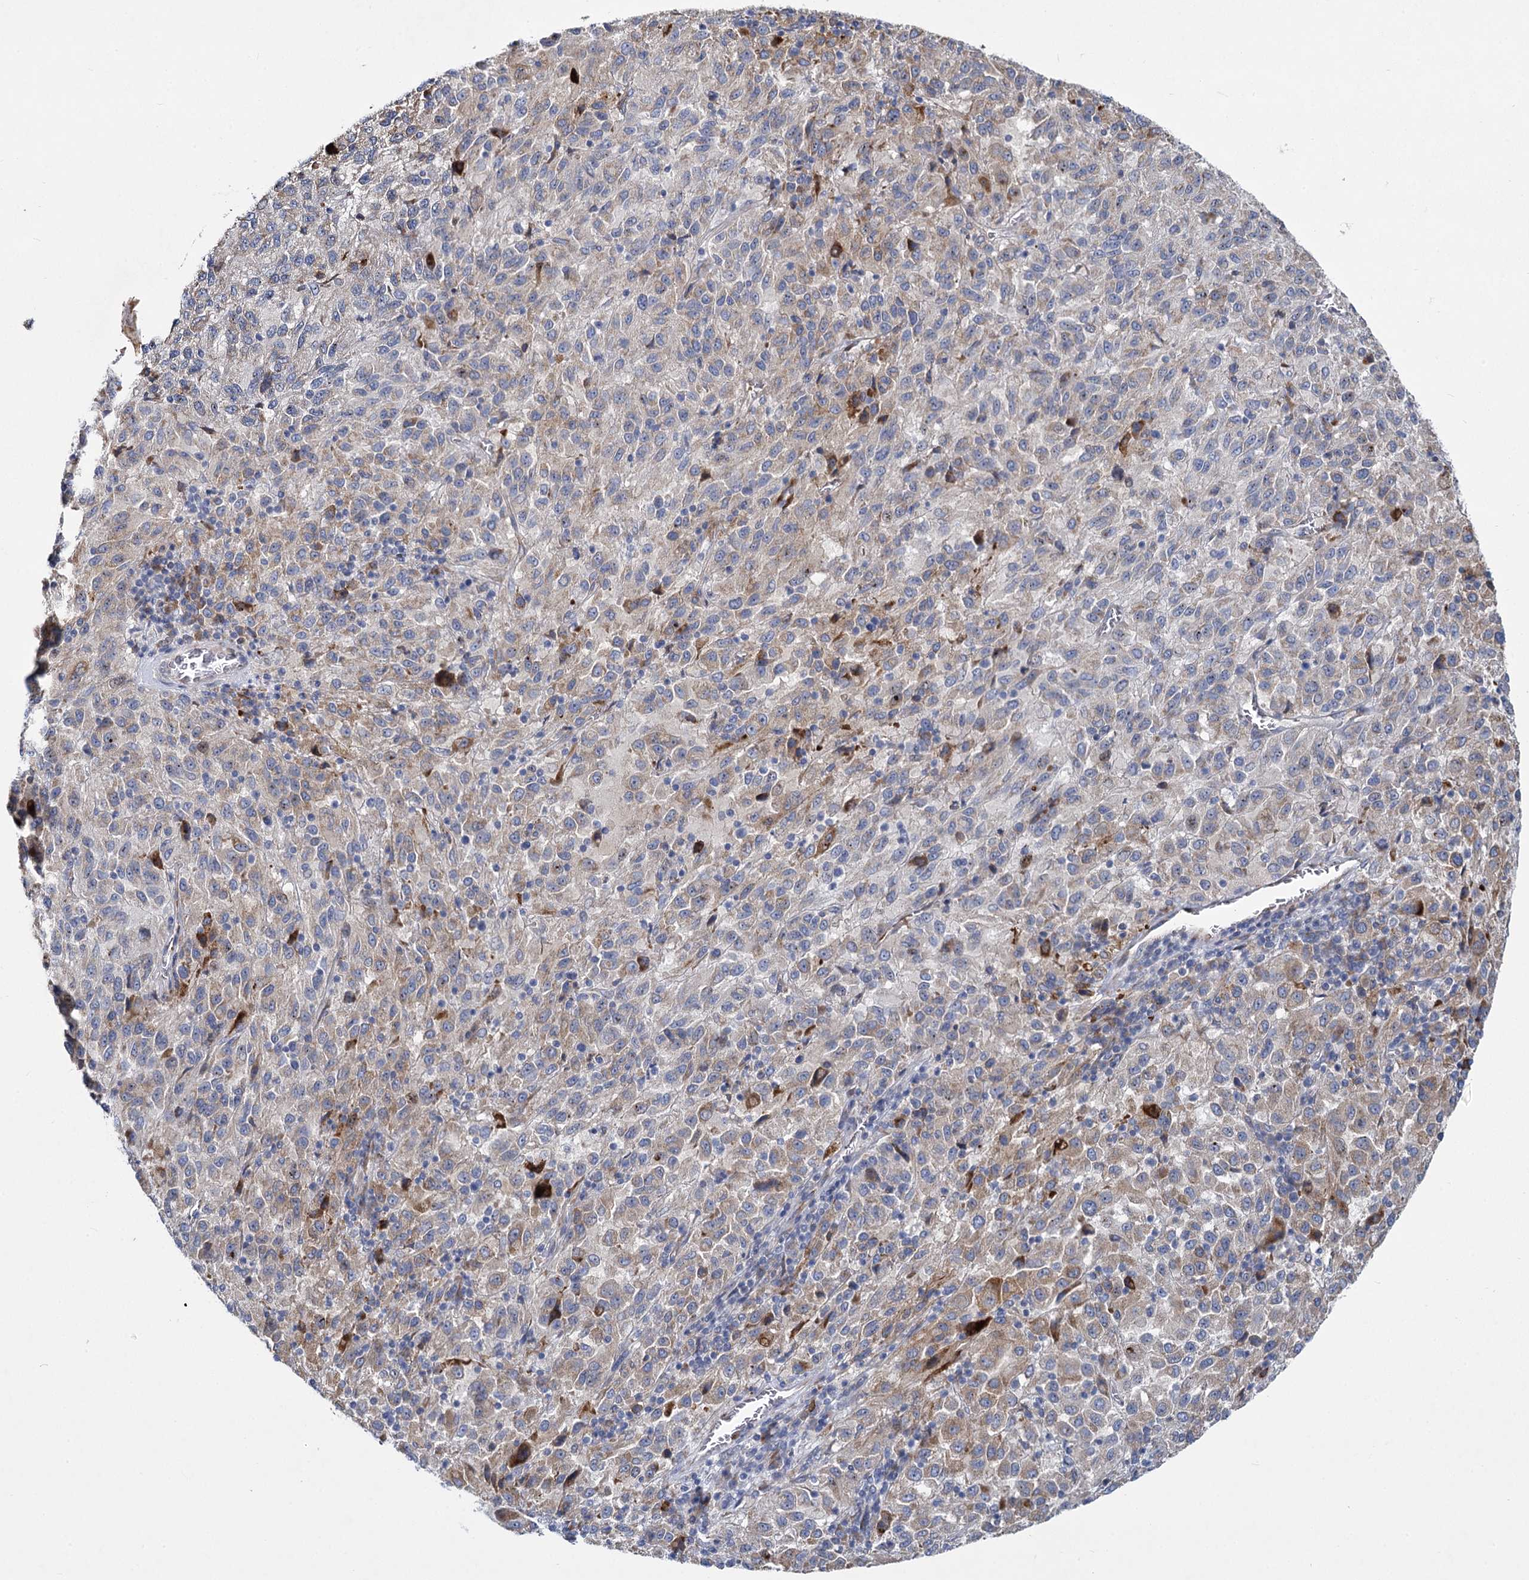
{"staining": {"intensity": "weak", "quantity": "<25%", "location": "cytoplasmic/membranous"}, "tissue": "melanoma", "cell_type": "Tumor cells", "image_type": "cancer", "snomed": [{"axis": "morphology", "description": "Malignant melanoma, Metastatic site"}, {"axis": "topography", "description": "Lung"}], "caption": "This is an IHC photomicrograph of human melanoma. There is no positivity in tumor cells.", "gene": "PRSS35", "patient": {"sex": "male", "age": 64}}